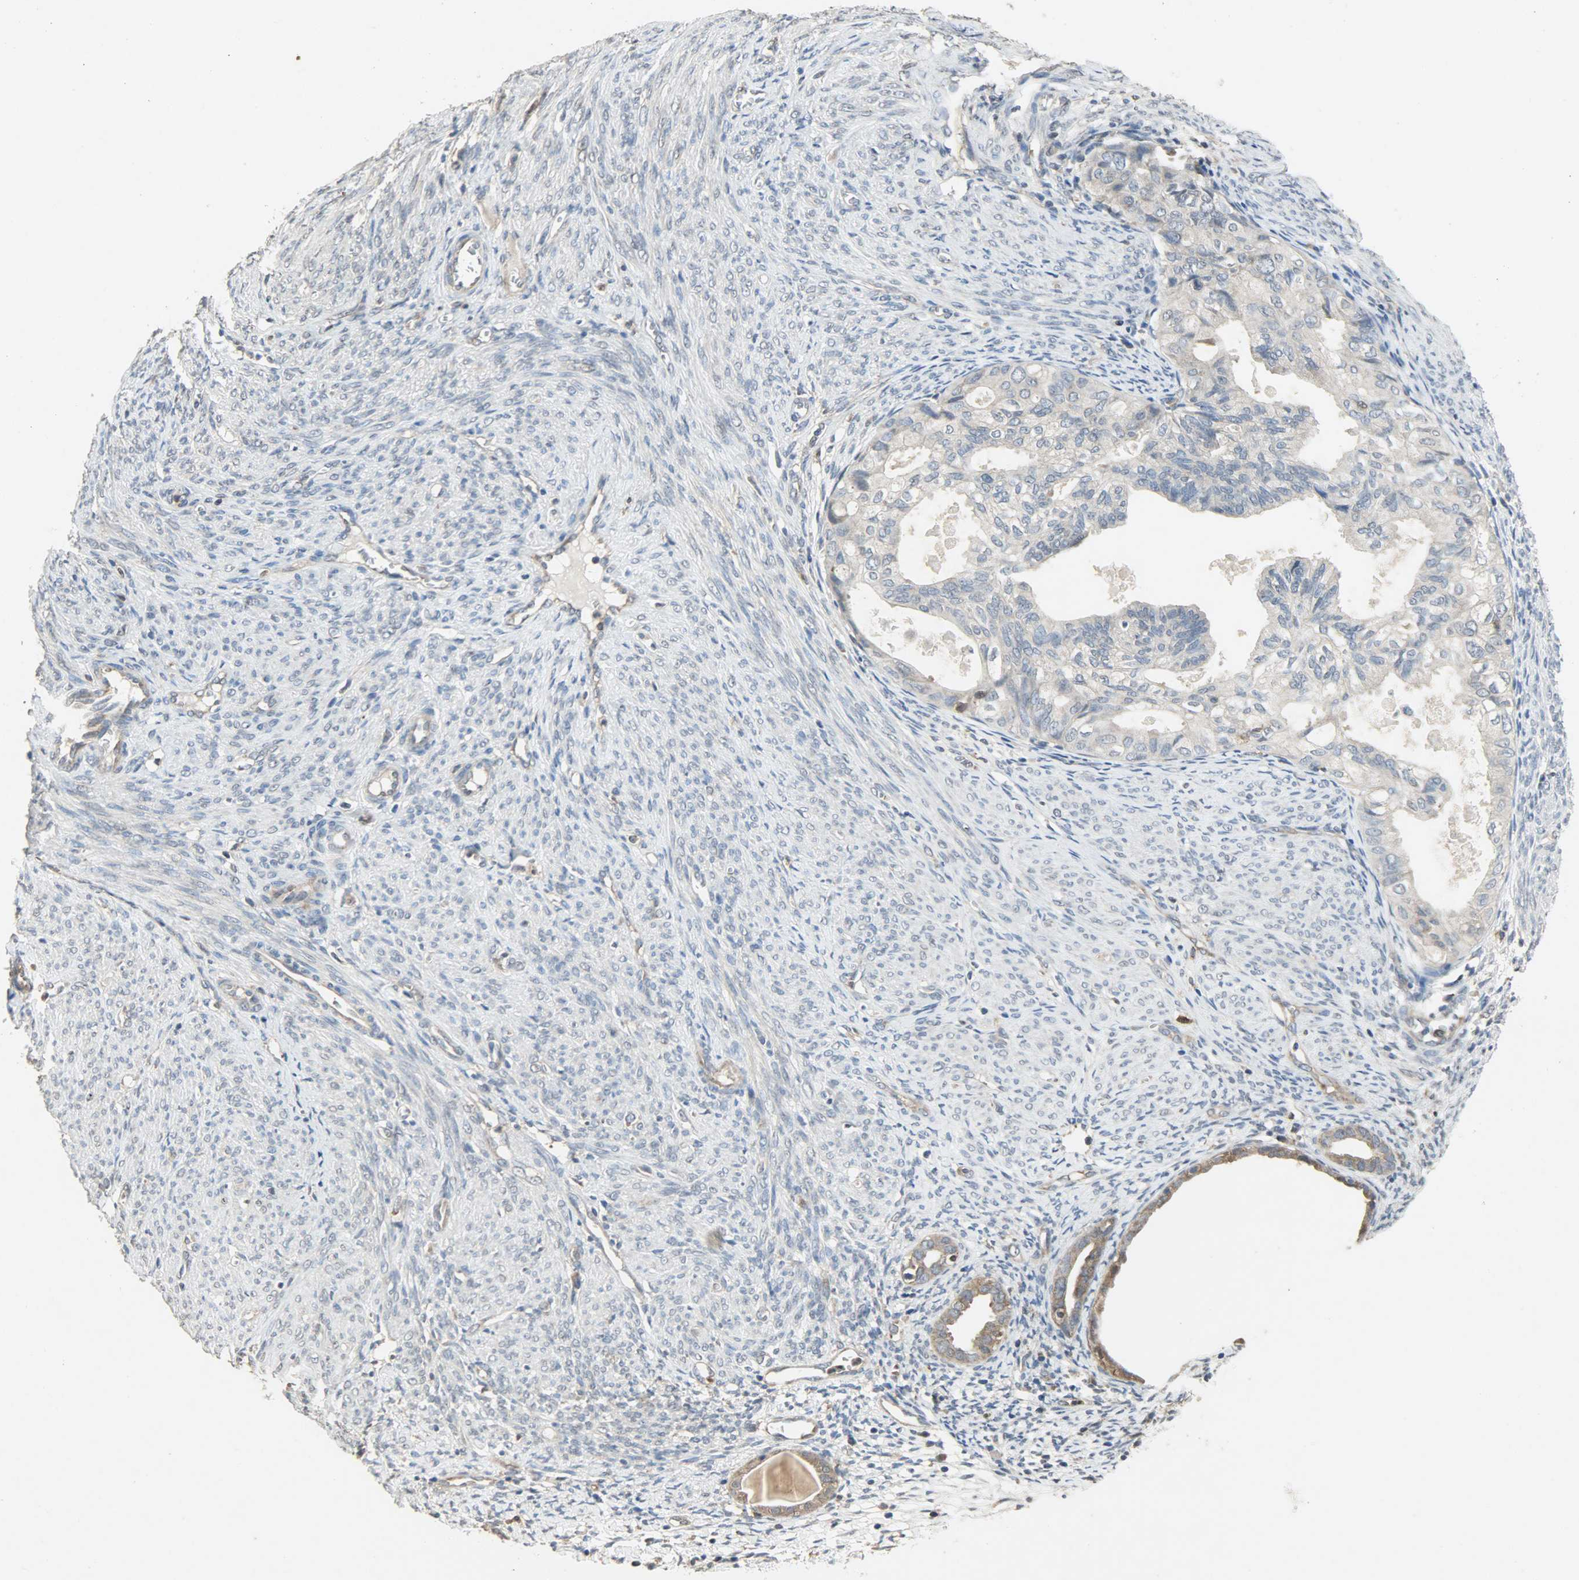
{"staining": {"intensity": "weak", "quantity": "25%-75%", "location": "cytoplasmic/membranous"}, "tissue": "cervical cancer", "cell_type": "Tumor cells", "image_type": "cancer", "snomed": [{"axis": "morphology", "description": "Normal tissue, NOS"}, {"axis": "morphology", "description": "Adenocarcinoma, NOS"}, {"axis": "topography", "description": "Cervix"}, {"axis": "topography", "description": "Endometrium"}], "caption": "Immunohistochemical staining of human cervical cancer displays weak cytoplasmic/membranous protein expression in approximately 25%-75% of tumor cells.", "gene": "TRIM21", "patient": {"sex": "female", "age": 86}}